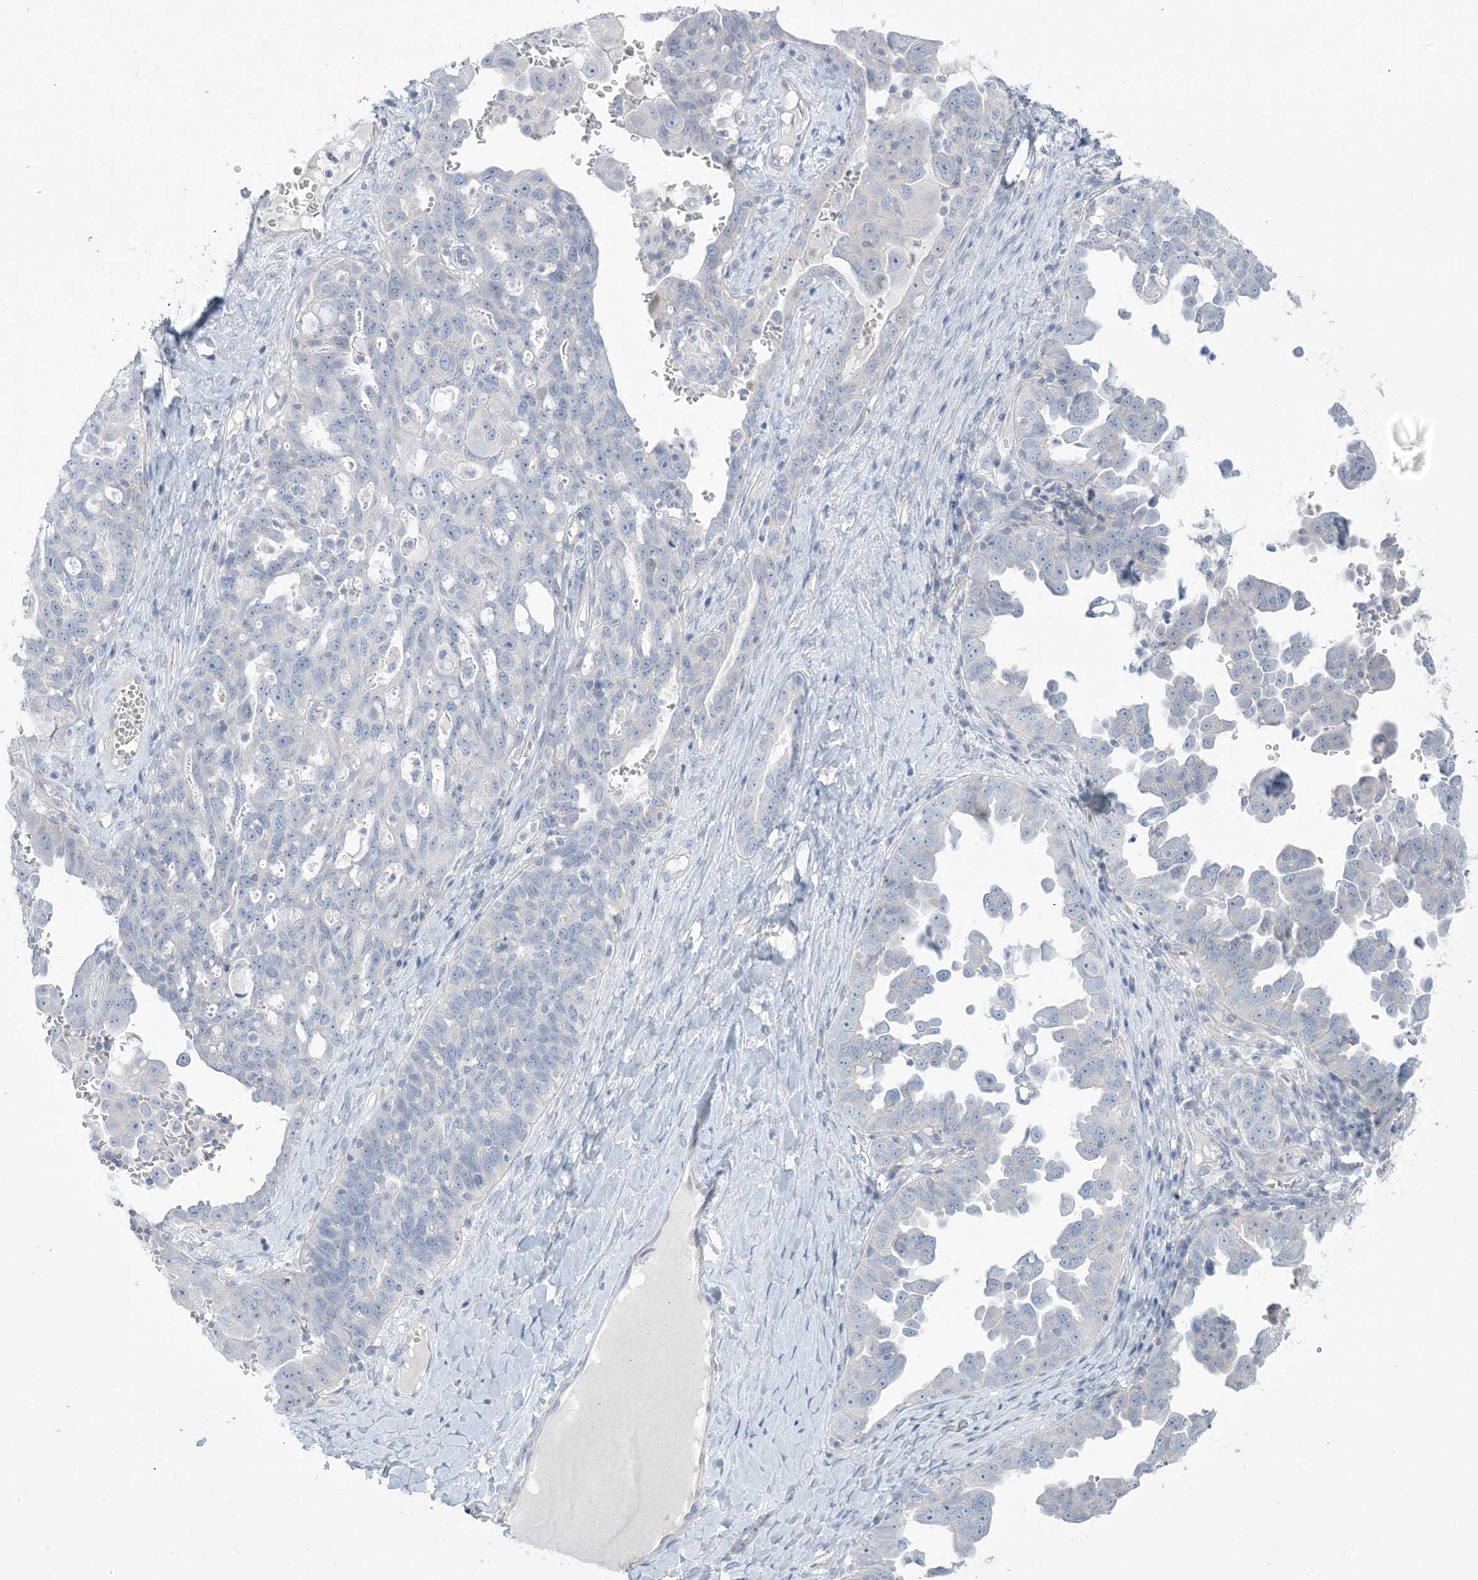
{"staining": {"intensity": "negative", "quantity": "none", "location": "none"}, "tissue": "ovarian cancer", "cell_type": "Tumor cells", "image_type": "cancer", "snomed": [{"axis": "morphology", "description": "Carcinoma, endometroid"}, {"axis": "topography", "description": "Ovary"}], "caption": "Ovarian cancer (endometroid carcinoma) was stained to show a protein in brown. There is no significant positivity in tumor cells.", "gene": "MTHFD2L", "patient": {"sex": "female", "age": 62}}